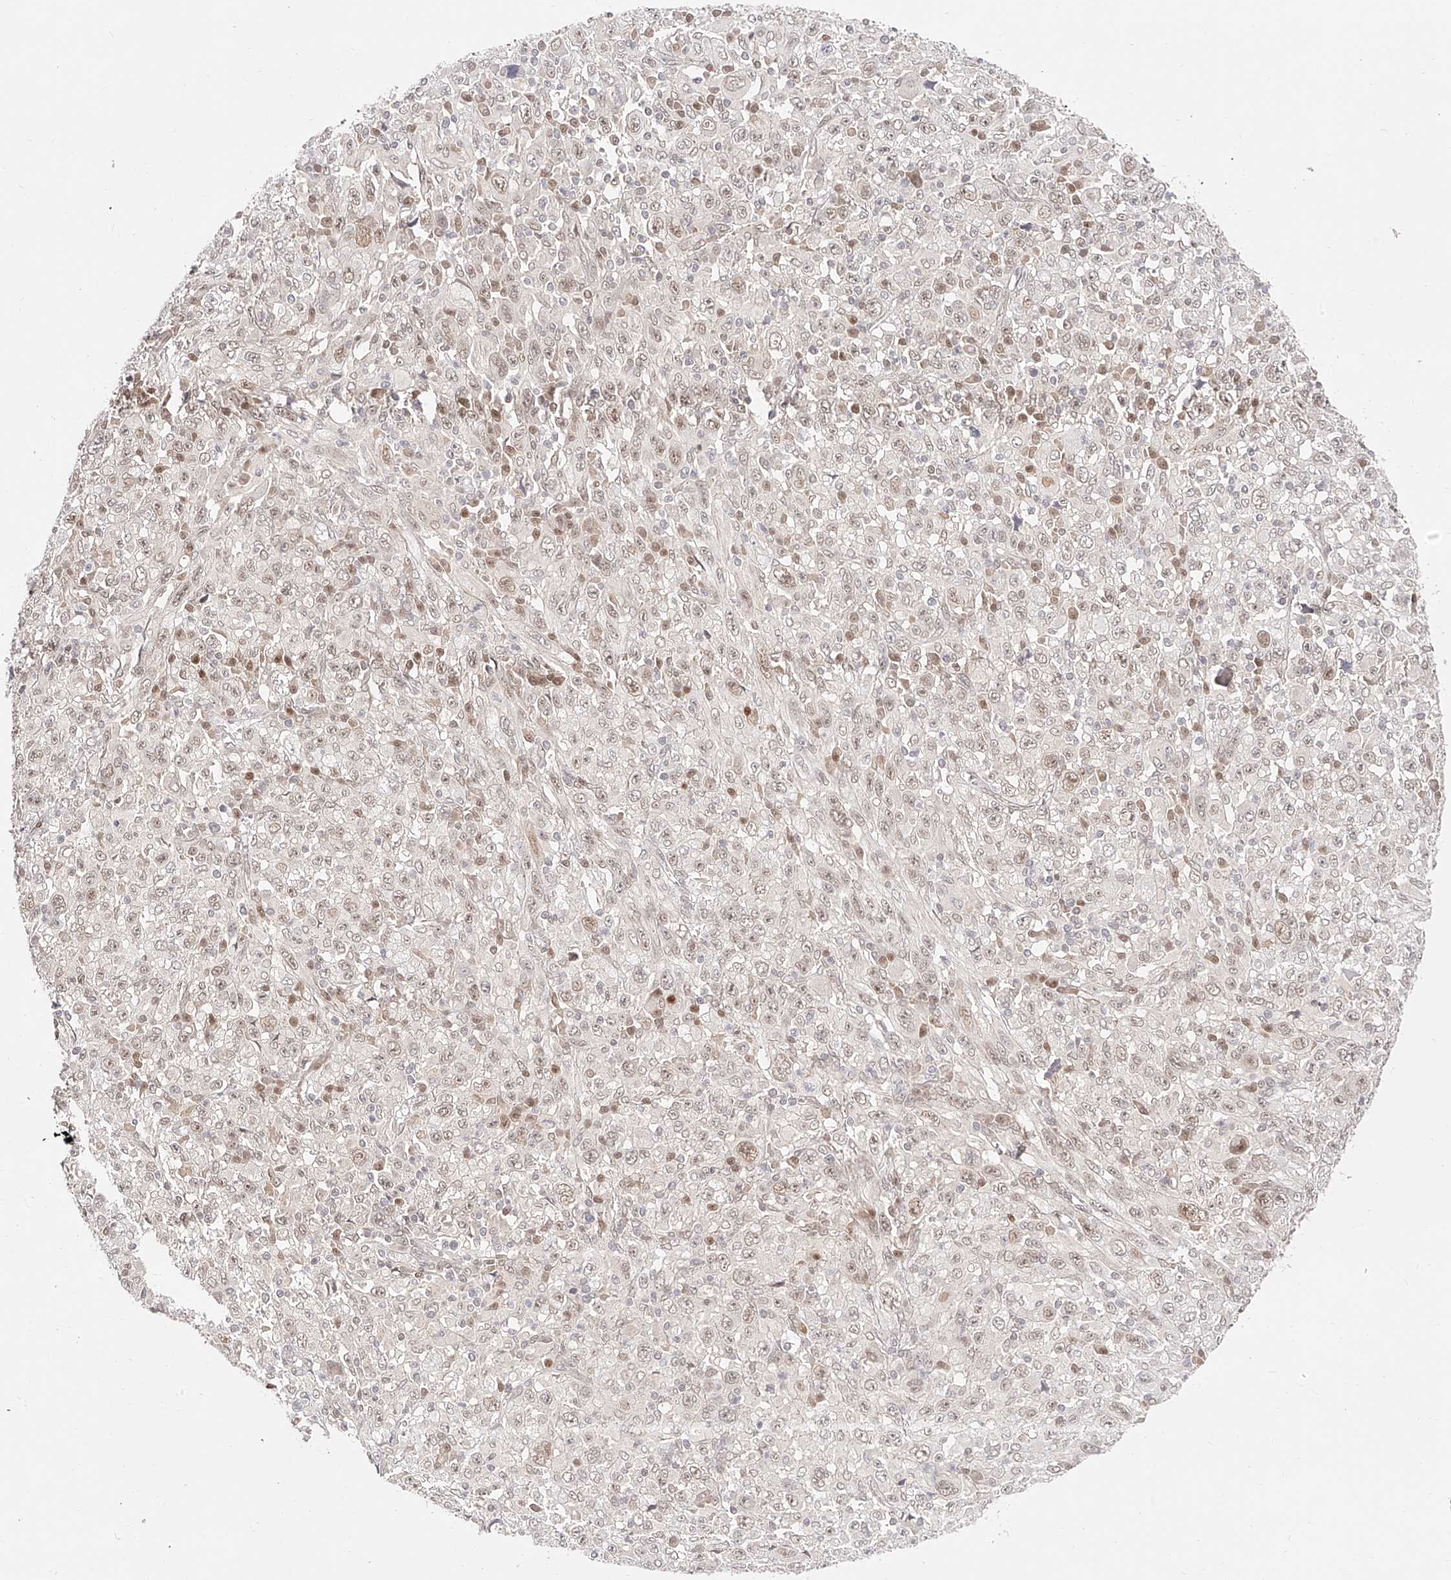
{"staining": {"intensity": "moderate", "quantity": "25%-75%", "location": "nuclear"}, "tissue": "melanoma", "cell_type": "Tumor cells", "image_type": "cancer", "snomed": [{"axis": "morphology", "description": "Malignant melanoma, Metastatic site"}, {"axis": "topography", "description": "Skin"}], "caption": "Human melanoma stained with a protein marker reveals moderate staining in tumor cells.", "gene": "USF3", "patient": {"sex": "female", "age": 56}}